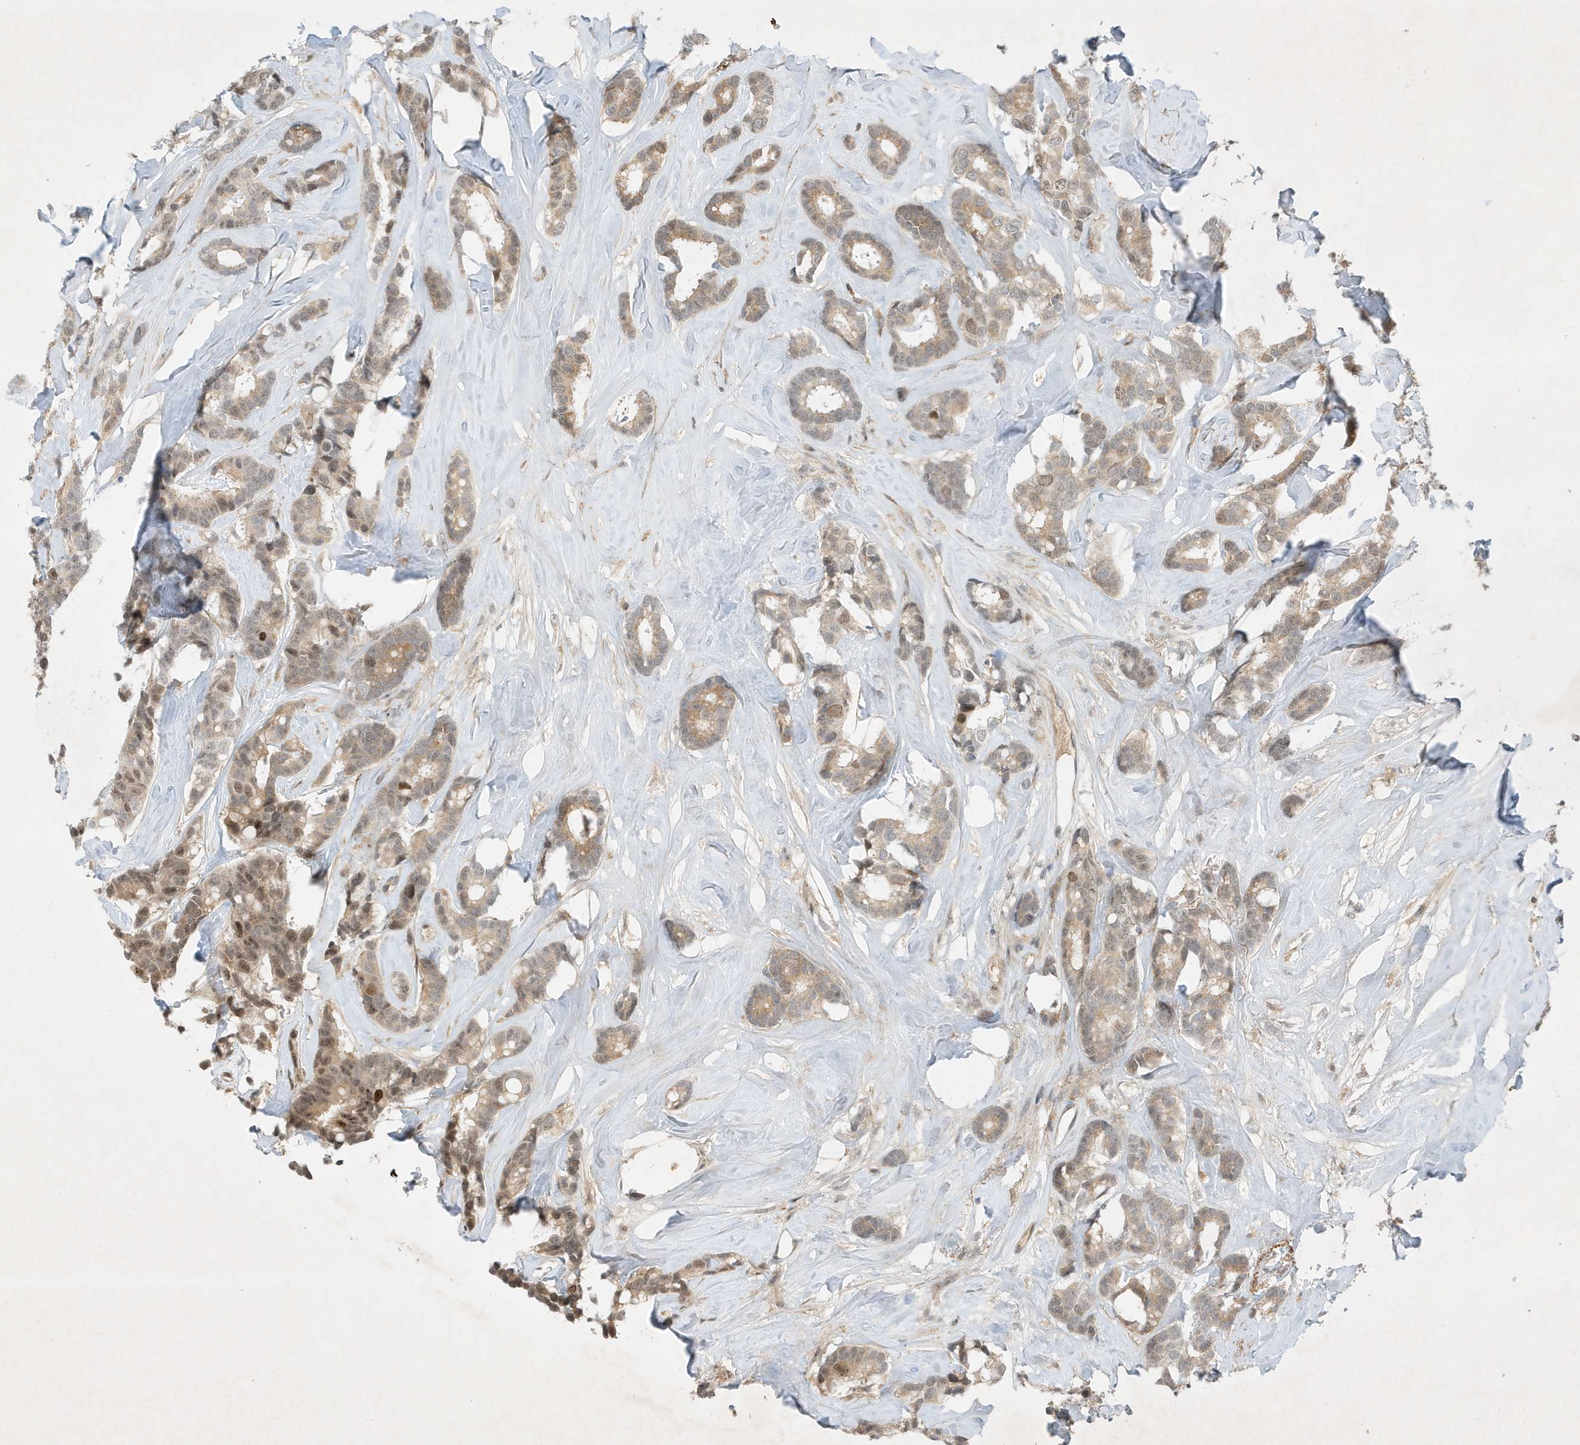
{"staining": {"intensity": "strong", "quantity": "<25%", "location": "nuclear"}, "tissue": "breast cancer", "cell_type": "Tumor cells", "image_type": "cancer", "snomed": [{"axis": "morphology", "description": "Duct carcinoma"}, {"axis": "topography", "description": "Breast"}], "caption": "Human infiltrating ductal carcinoma (breast) stained with a protein marker displays strong staining in tumor cells.", "gene": "MAST3", "patient": {"sex": "female", "age": 40}}